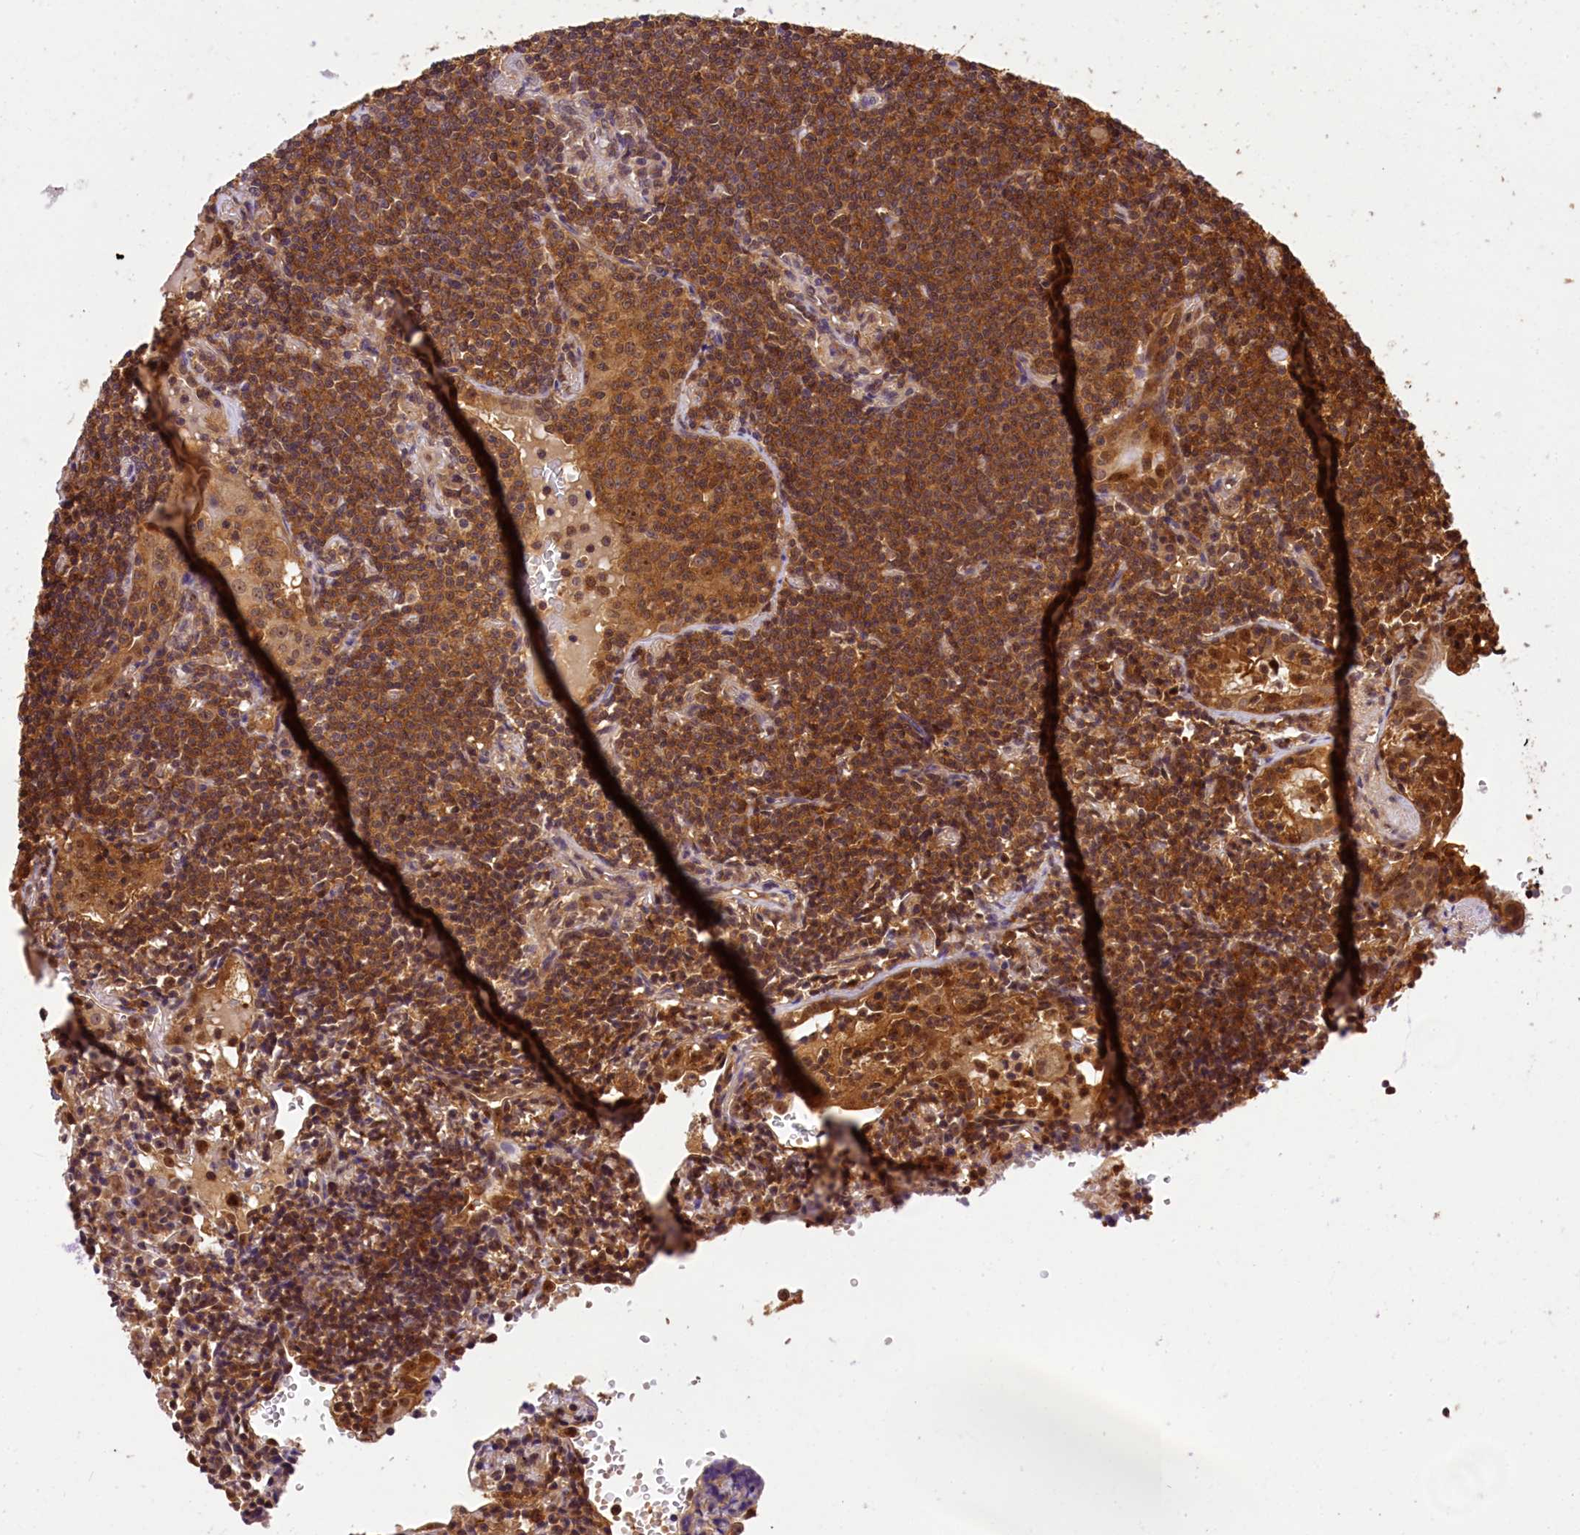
{"staining": {"intensity": "moderate", "quantity": ">75%", "location": "cytoplasmic/membranous"}, "tissue": "lymphoma", "cell_type": "Tumor cells", "image_type": "cancer", "snomed": [{"axis": "morphology", "description": "Malignant lymphoma, non-Hodgkin's type, Low grade"}, {"axis": "topography", "description": "Lung"}], "caption": "Moderate cytoplasmic/membranous protein staining is present in about >75% of tumor cells in lymphoma.", "gene": "EIF6", "patient": {"sex": "female", "age": 71}}